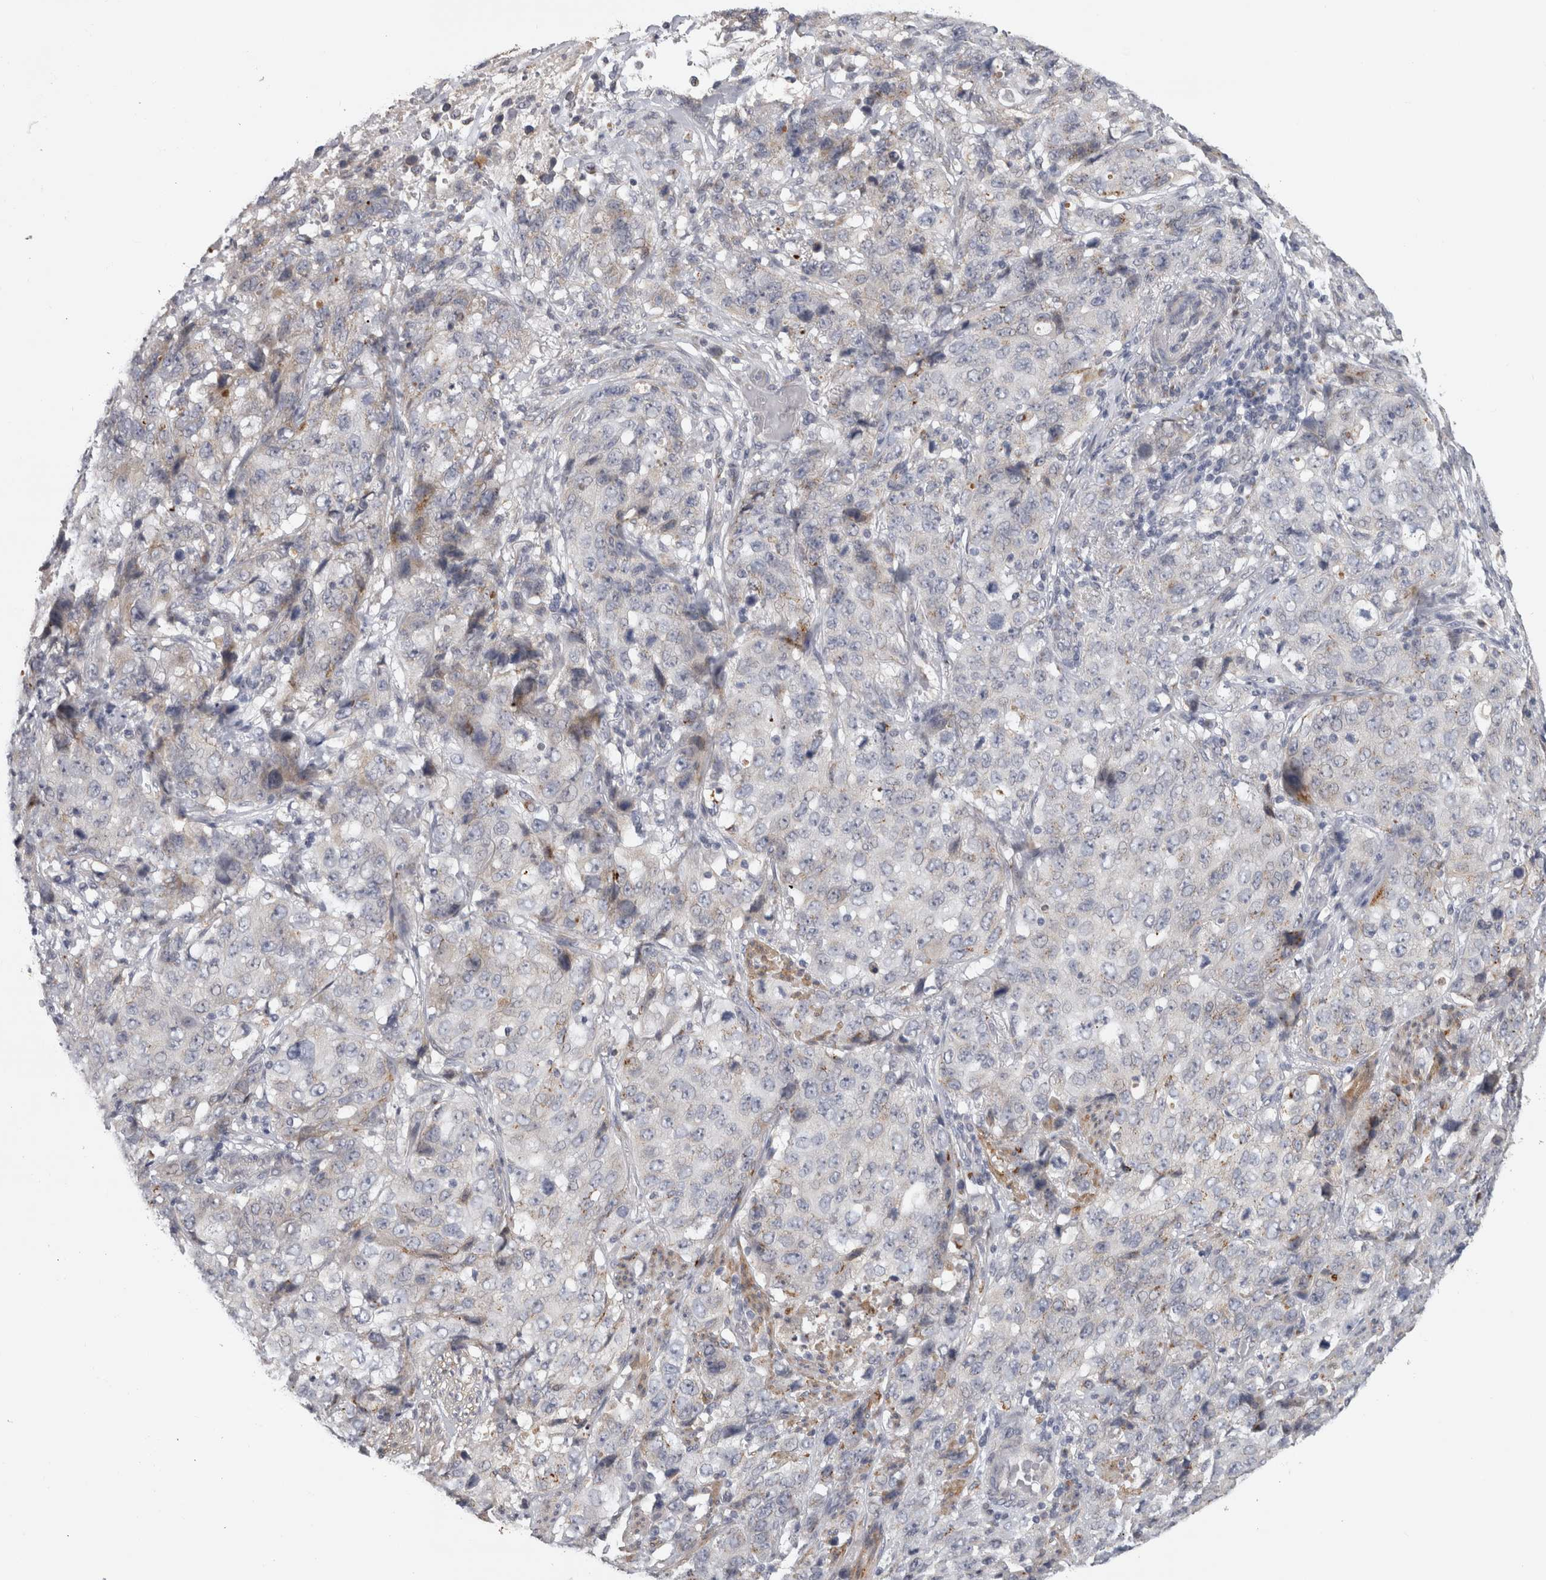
{"staining": {"intensity": "negative", "quantity": "none", "location": "none"}, "tissue": "stomach cancer", "cell_type": "Tumor cells", "image_type": "cancer", "snomed": [{"axis": "morphology", "description": "Adenocarcinoma, NOS"}, {"axis": "topography", "description": "Stomach"}], "caption": "The IHC photomicrograph has no significant staining in tumor cells of stomach cancer (adenocarcinoma) tissue.", "gene": "MGAT1", "patient": {"sex": "male", "age": 48}}